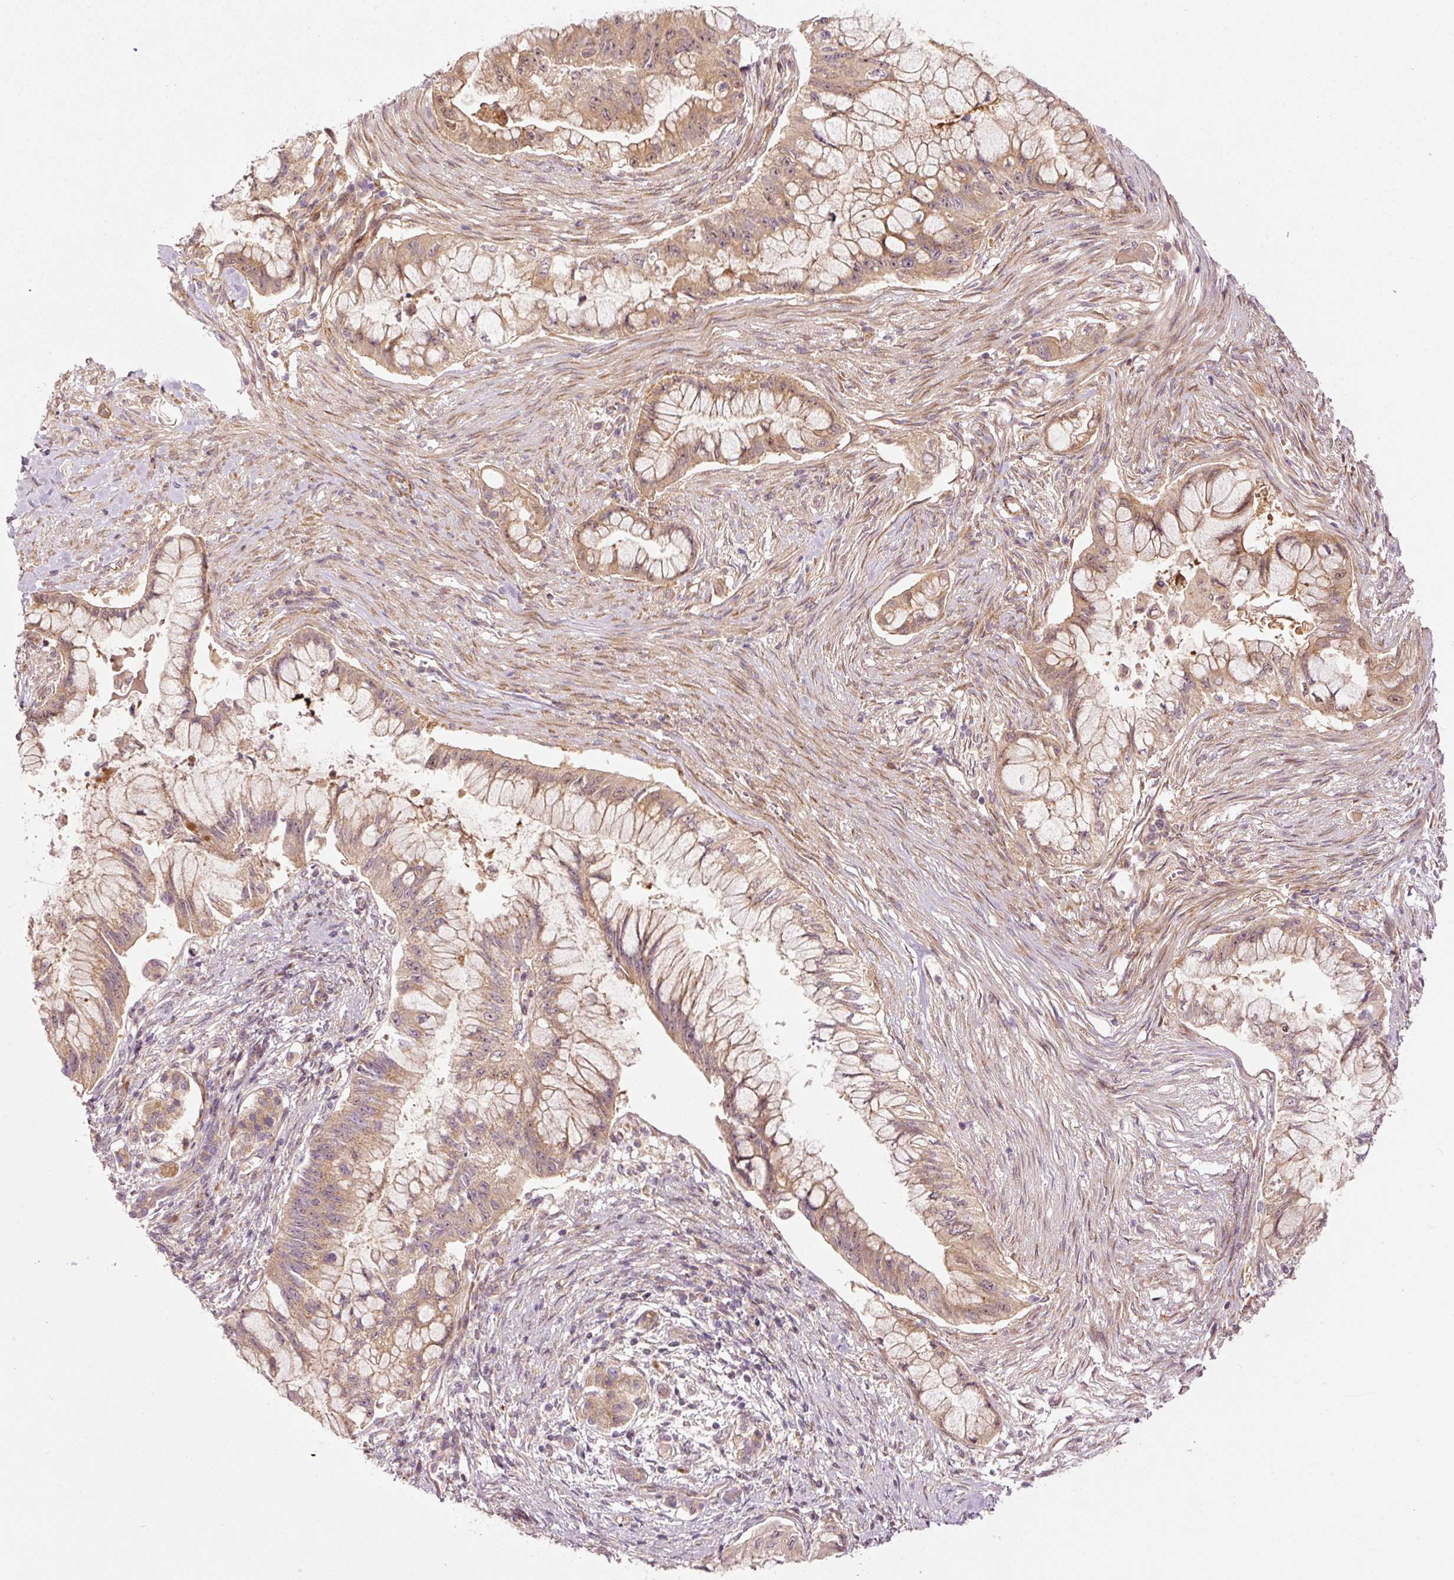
{"staining": {"intensity": "moderate", "quantity": ">75%", "location": "cytoplasmic/membranous"}, "tissue": "pancreatic cancer", "cell_type": "Tumor cells", "image_type": "cancer", "snomed": [{"axis": "morphology", "description": "Adenocarcinoma, NOS"}, {"axis": "topography", "description": "Pancreas"}], "caption": "Brown immunohistochemical staining in human pancreatic cancer exhibits moderate cytoplasmic/membranous expression in about >75% of tumor cells.", "gene": "PPP1R14B", "patient": {"sex": "male", "age": 48}}